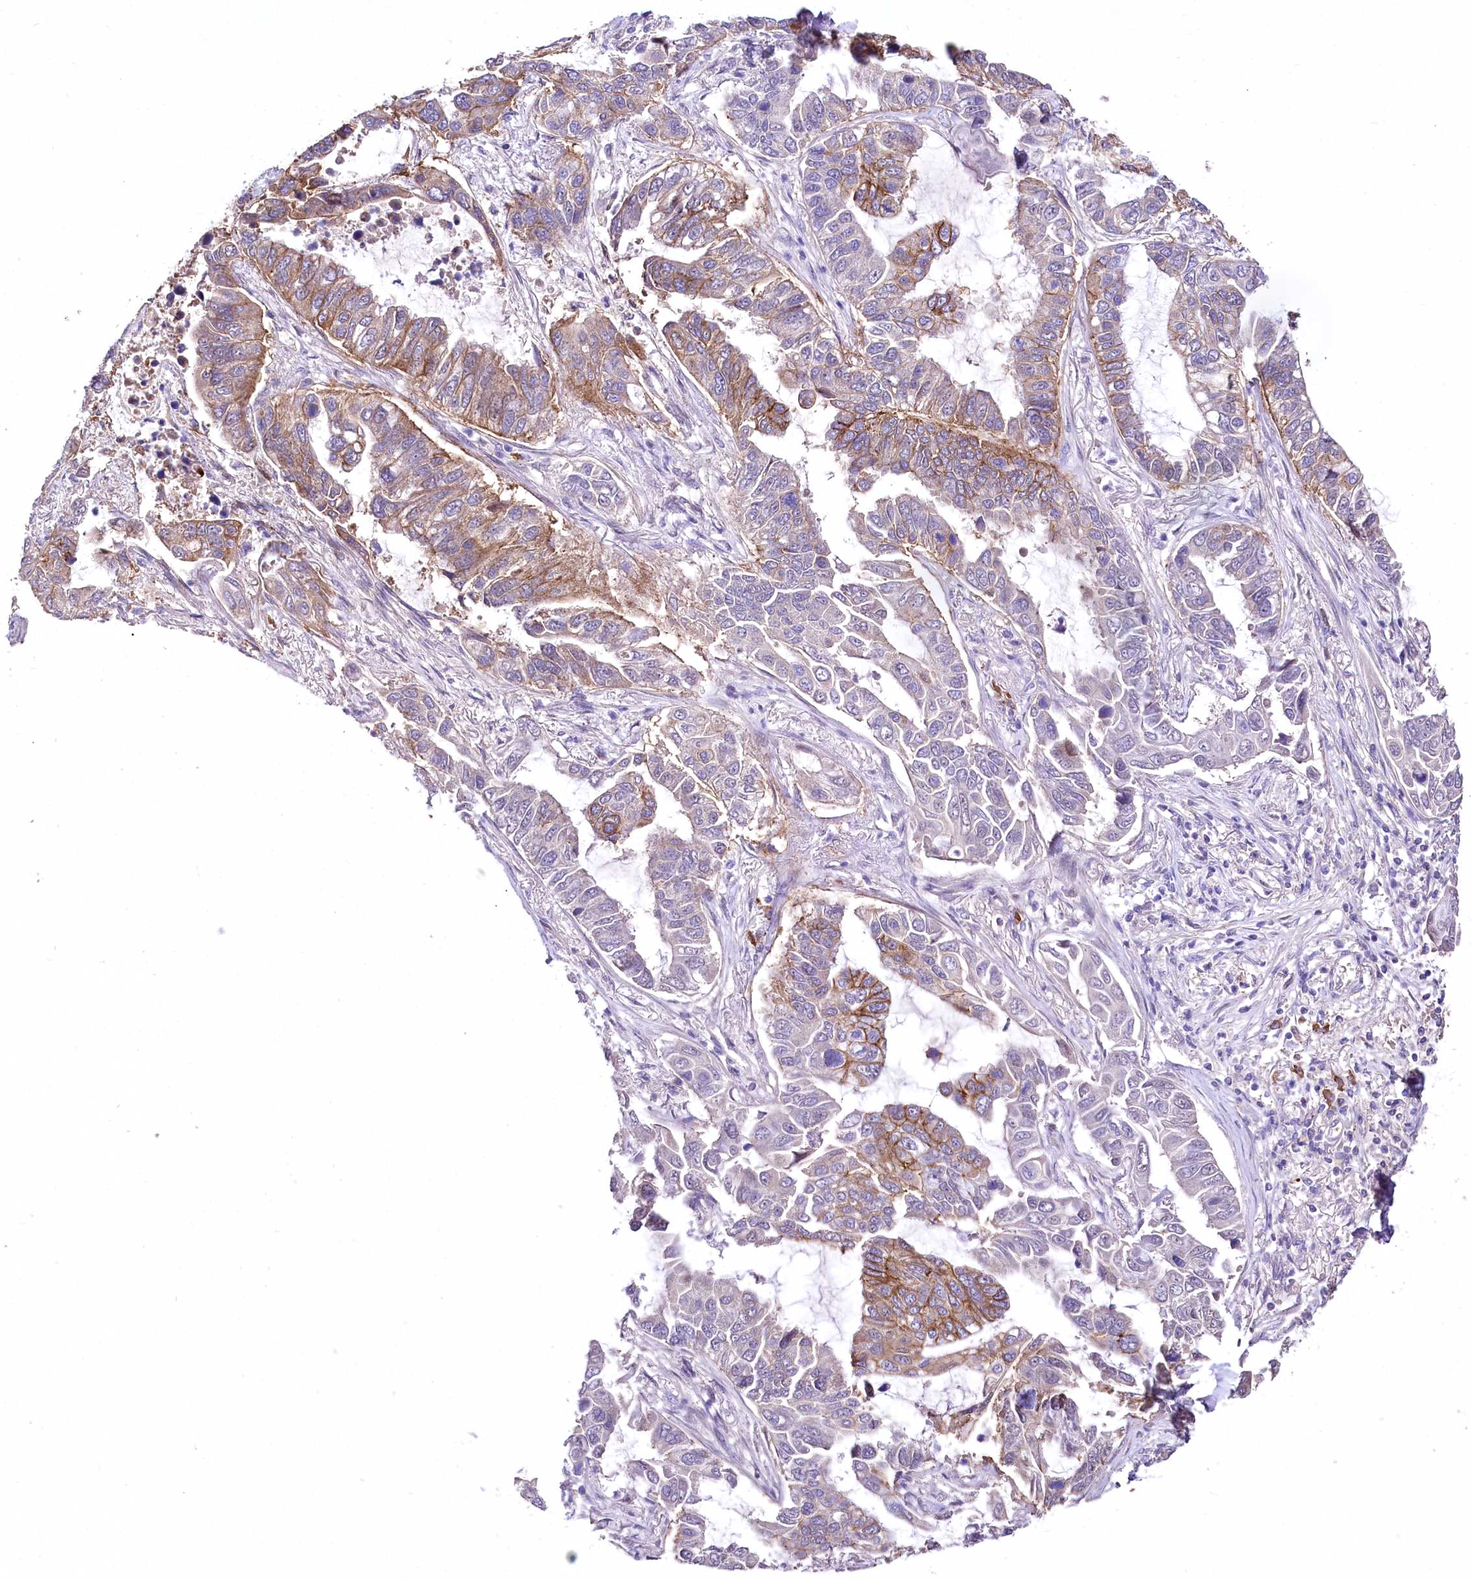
{"staining": {"intensity": "moderate", "quantity": "<25%", "location": "cytoplasmic/membranous"}, "tissue": "lung cancer", "cell_type": "Tumor cells", "image_type": "cancer", "snomed": [{"axis": "morphology", "description": "Adenocarcinoma, NOS"}, {"axis": "topography", "description": "Lung"}], "caption": "This is a photomicrograph of immunohistochemistry (IHC) staining of lung cancer (adenocarcinoma), which shows moderate staining in the cytoplasmic/membranous of tumor cells.", "gene": "CEP164", "patient": {"sex": "male", "age": 64}}